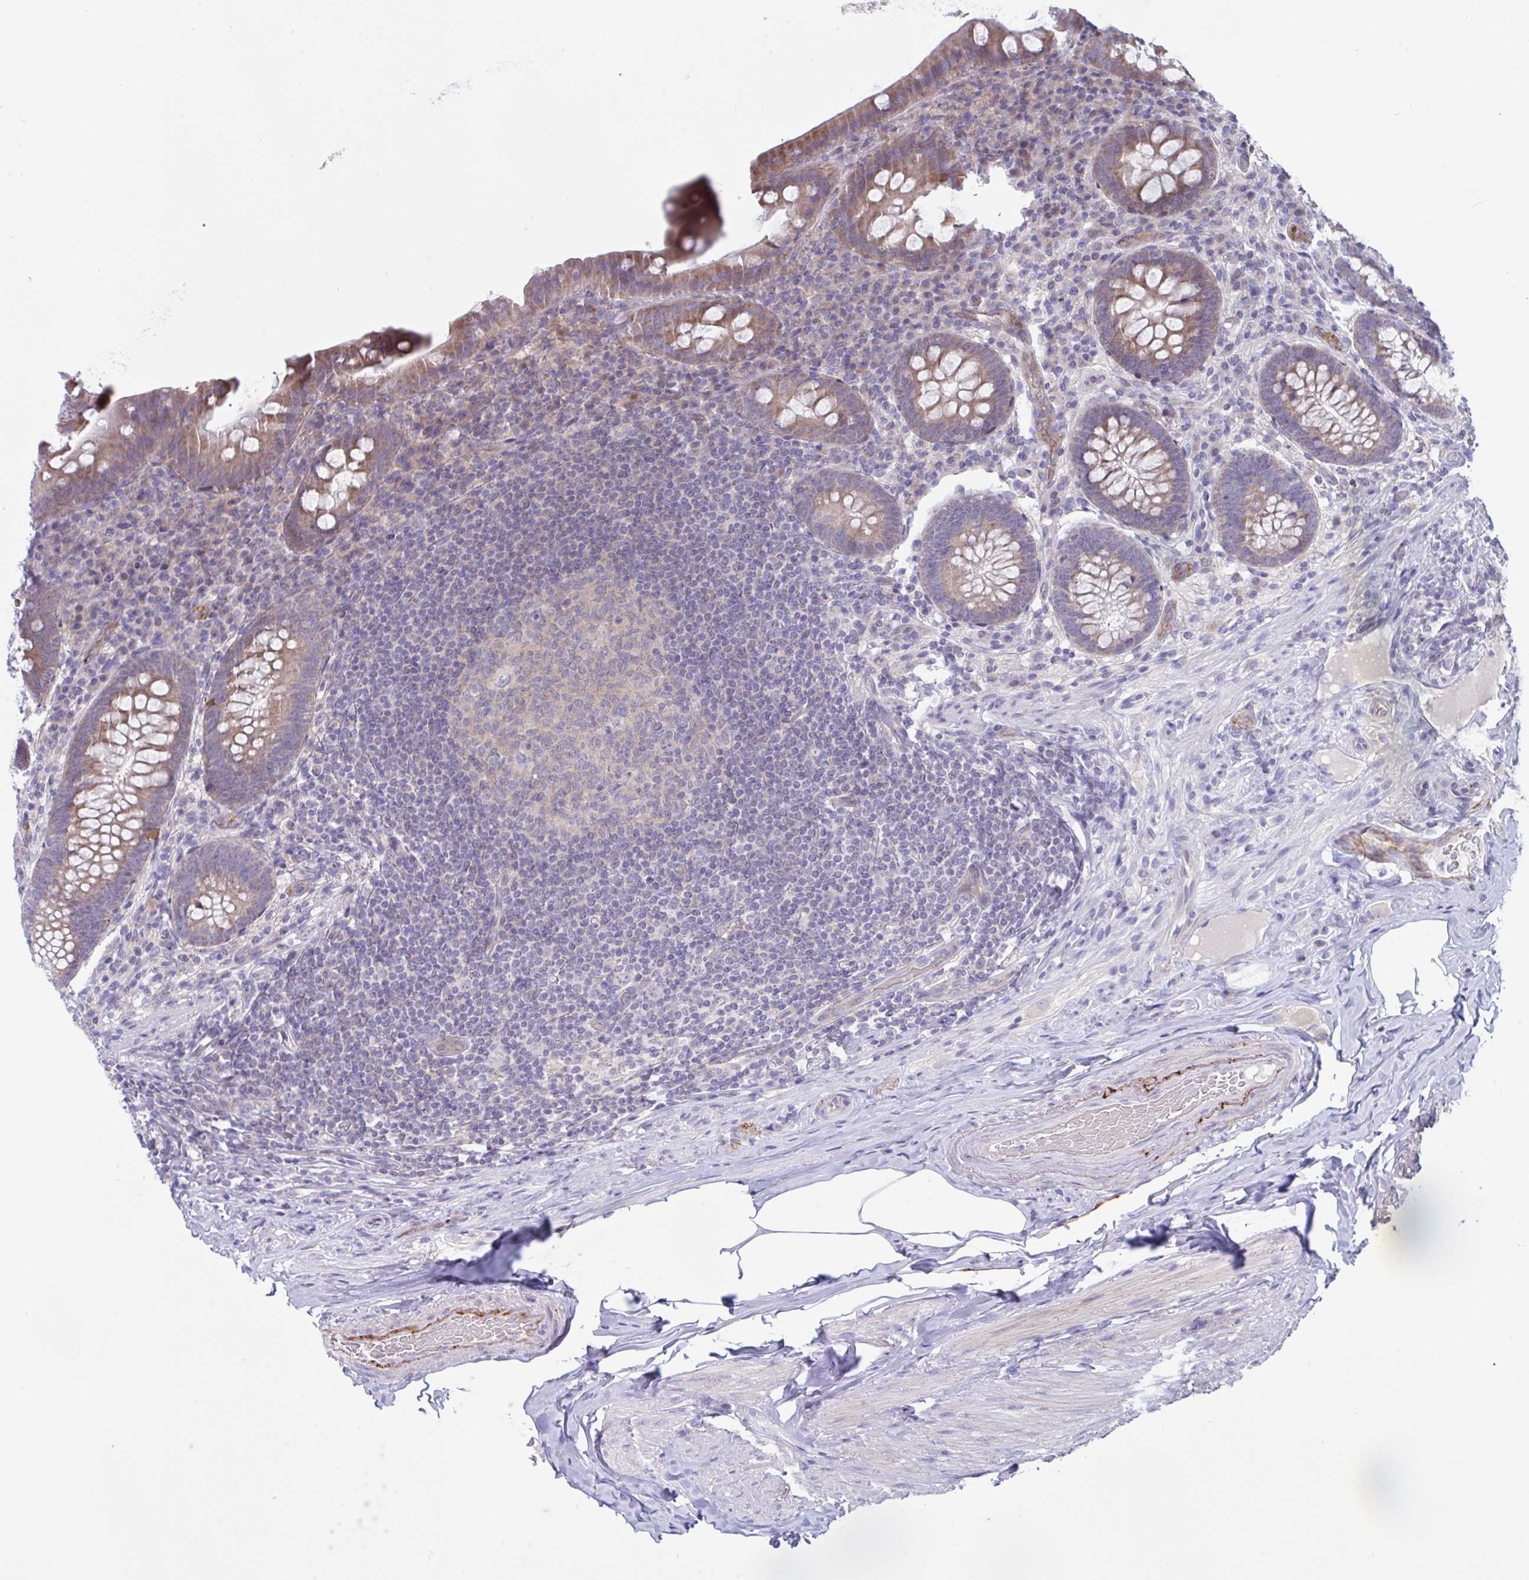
{"staining": {"intensity": "moderate", "quantity": "25%-75%", "location": "cytoplasmic/membranous"}, "tissue": "appendix", "cell_type": "Glandular cells", "image_type": "normal", "snomed": [{"axis": "morphology", "description": "Normal tissue, NOS"}, {"axis": "topography", "description": "Appendix"}], "caption": "Immunohistochemistry (IHC) histopathology image of benign human appendix stained for a protein (brown), which exhibits medium levels of moderate cytoplasmic/membranous positivity in approximately 25%-75% of glandular cells.", "gene": "IL37", "patient": {"sex": "male", "age": 71}}